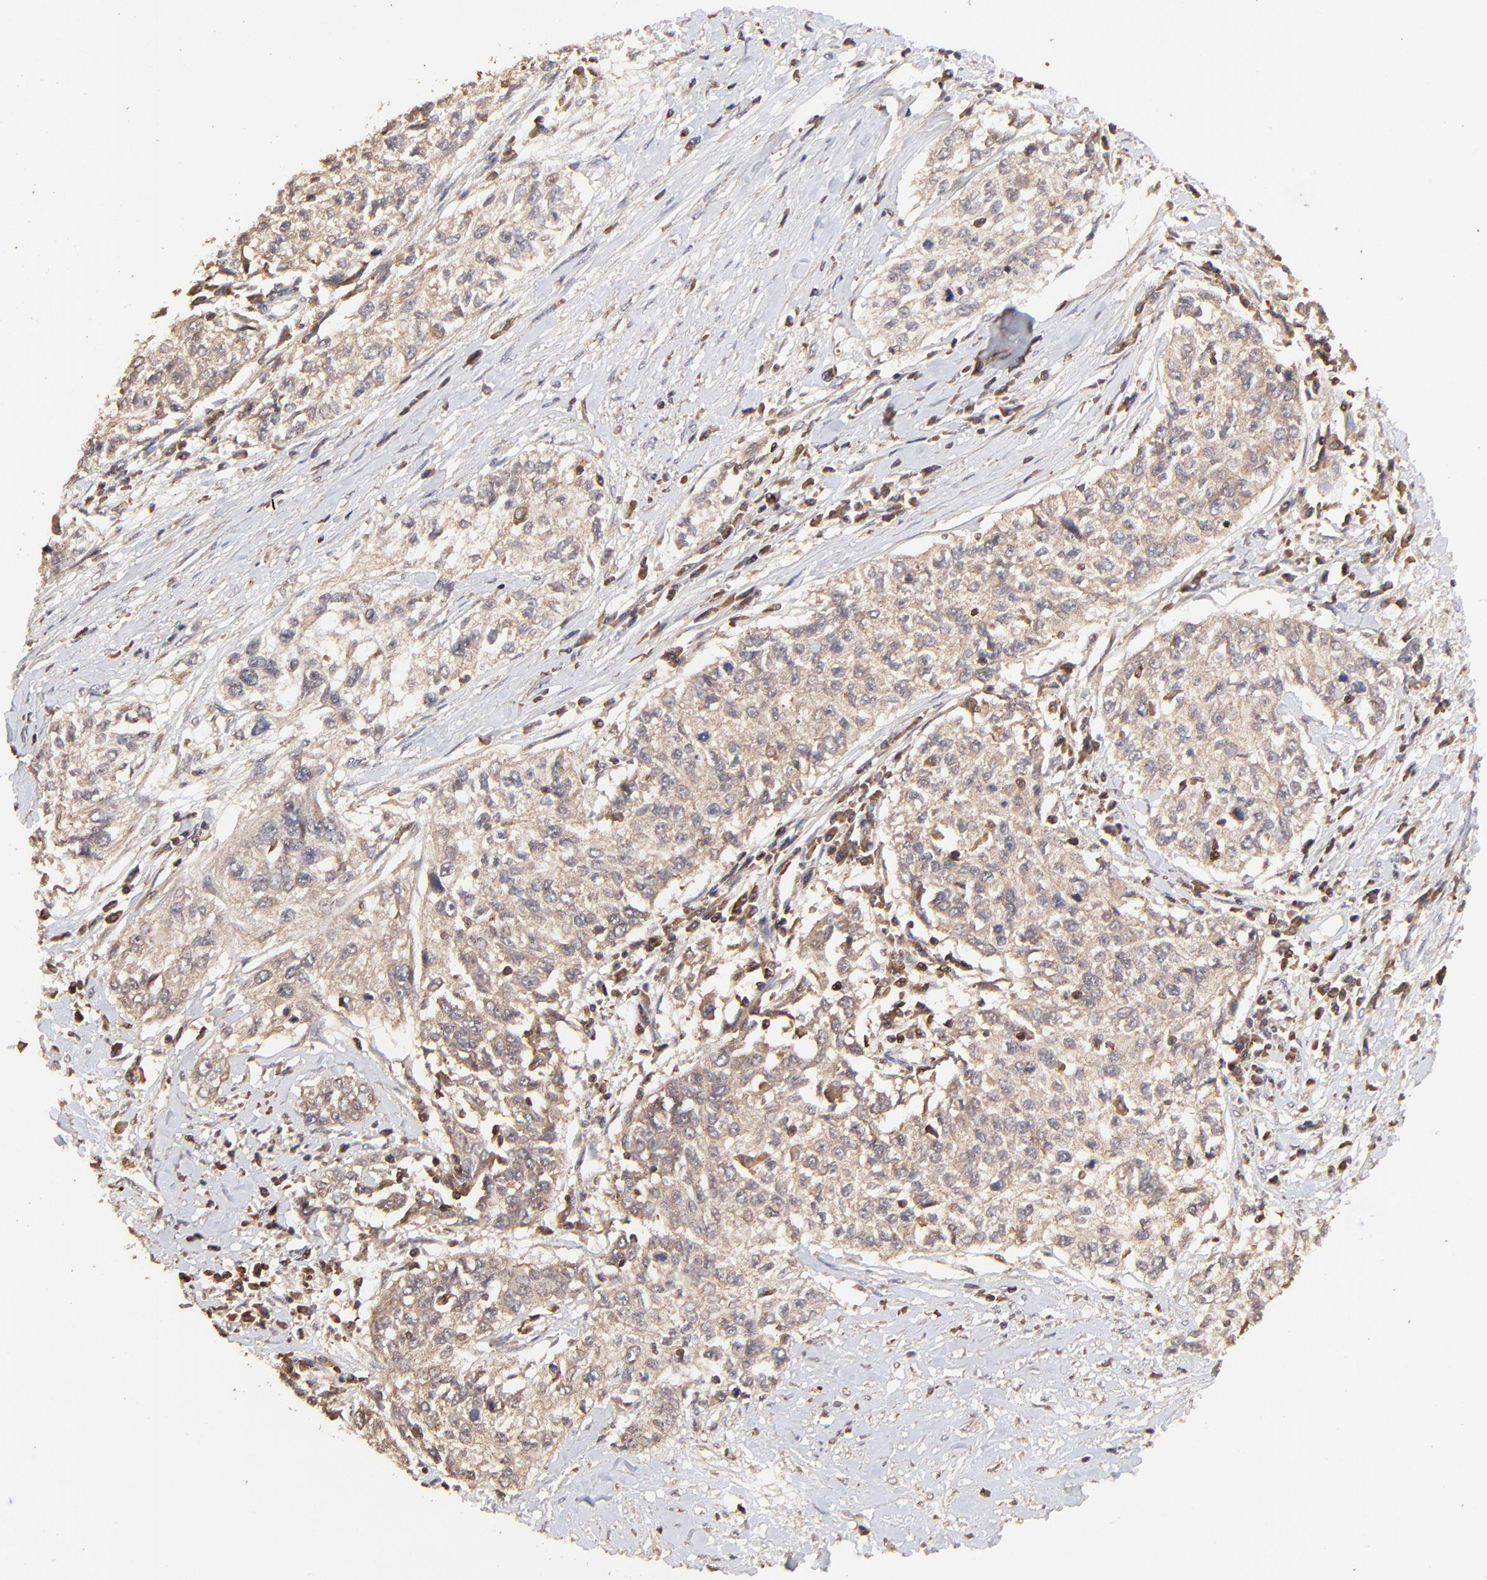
{"staining": {"intensity": "moderate", "quantity": ">75%", "location": "cytoplasmic/membranous"}, "tissue": "cervical cancer", "cell_type": "Tumor cells", "image_type": "cancer", "snomed": [{"axis": "morphology", "description": "Squamous cell carcinoma, NOS"}, {"axis": "topography", "description": "Cervix"}], "caption": "Brown immunohistochemical staining in human cervical cancer (squamous cell carcinoma) displays moderate cytoplasmic/membranous expression in approximately >75% of tumor cells.", "gene": "STON2", "patient": {"sex": "female", "age": 57}}